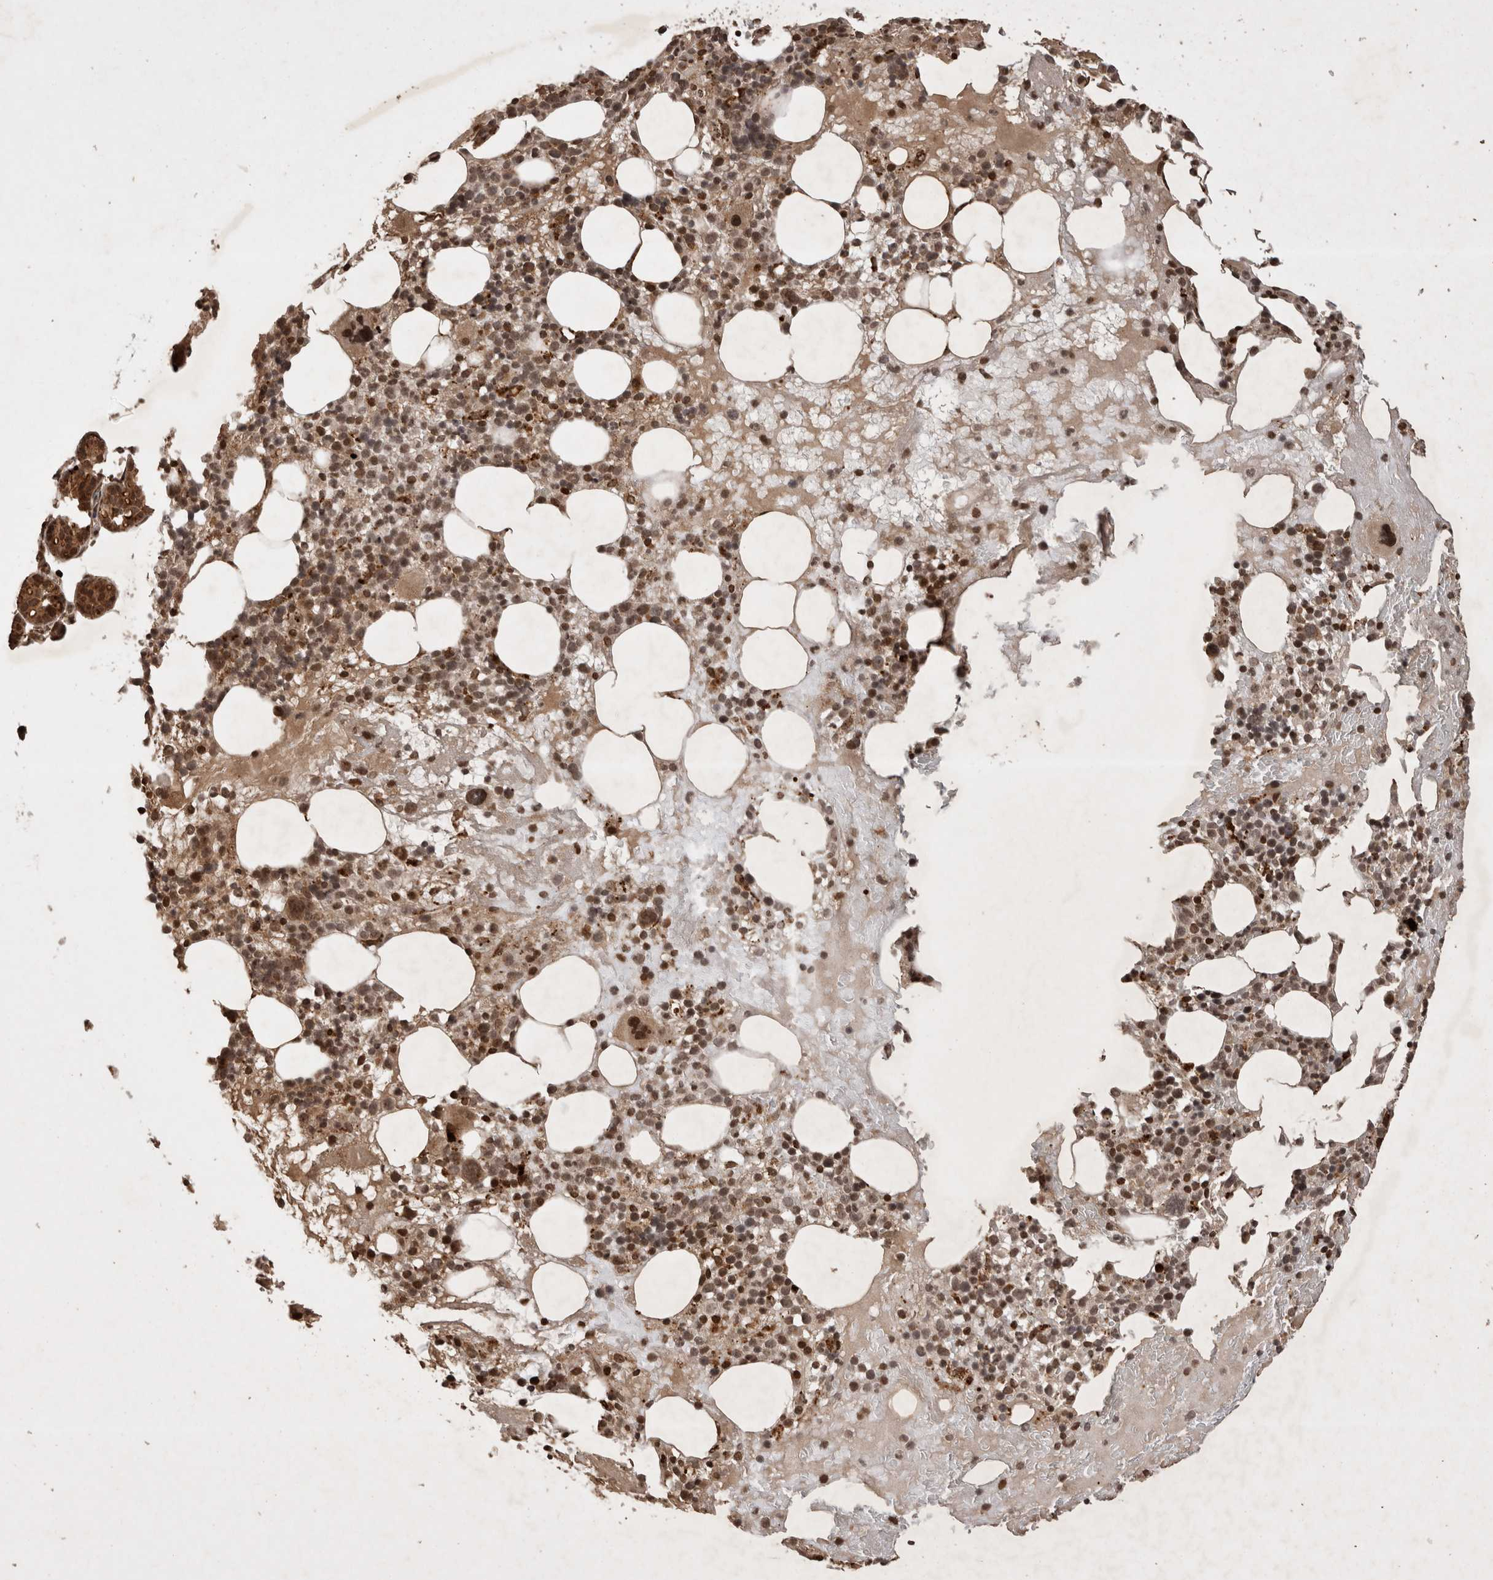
{"staining": {"intensity": "strong", "quantity": ">75%", "location": "cytoplasmic/membranous,nuclear"}, "tissue": "bone marrow", "cell_type": "Hematopoietic cells", "image_type": "normal", "snomed": [{"axis": "morphology", "description": "Normal tissue, NOS"}, {"axis": "morphology", "description": "Inflammation, NOS"}, {"axis": "topography", "description": "Bone marrow"}], "caption": "Strong cytoplasmic/membranous,nuclear expression for a protein is seen in about >75% of hematopoietic cells of normal bone marrow using IHC.", "gene": "FAM221A", "patient": {"sex": "female", "age": 77}}